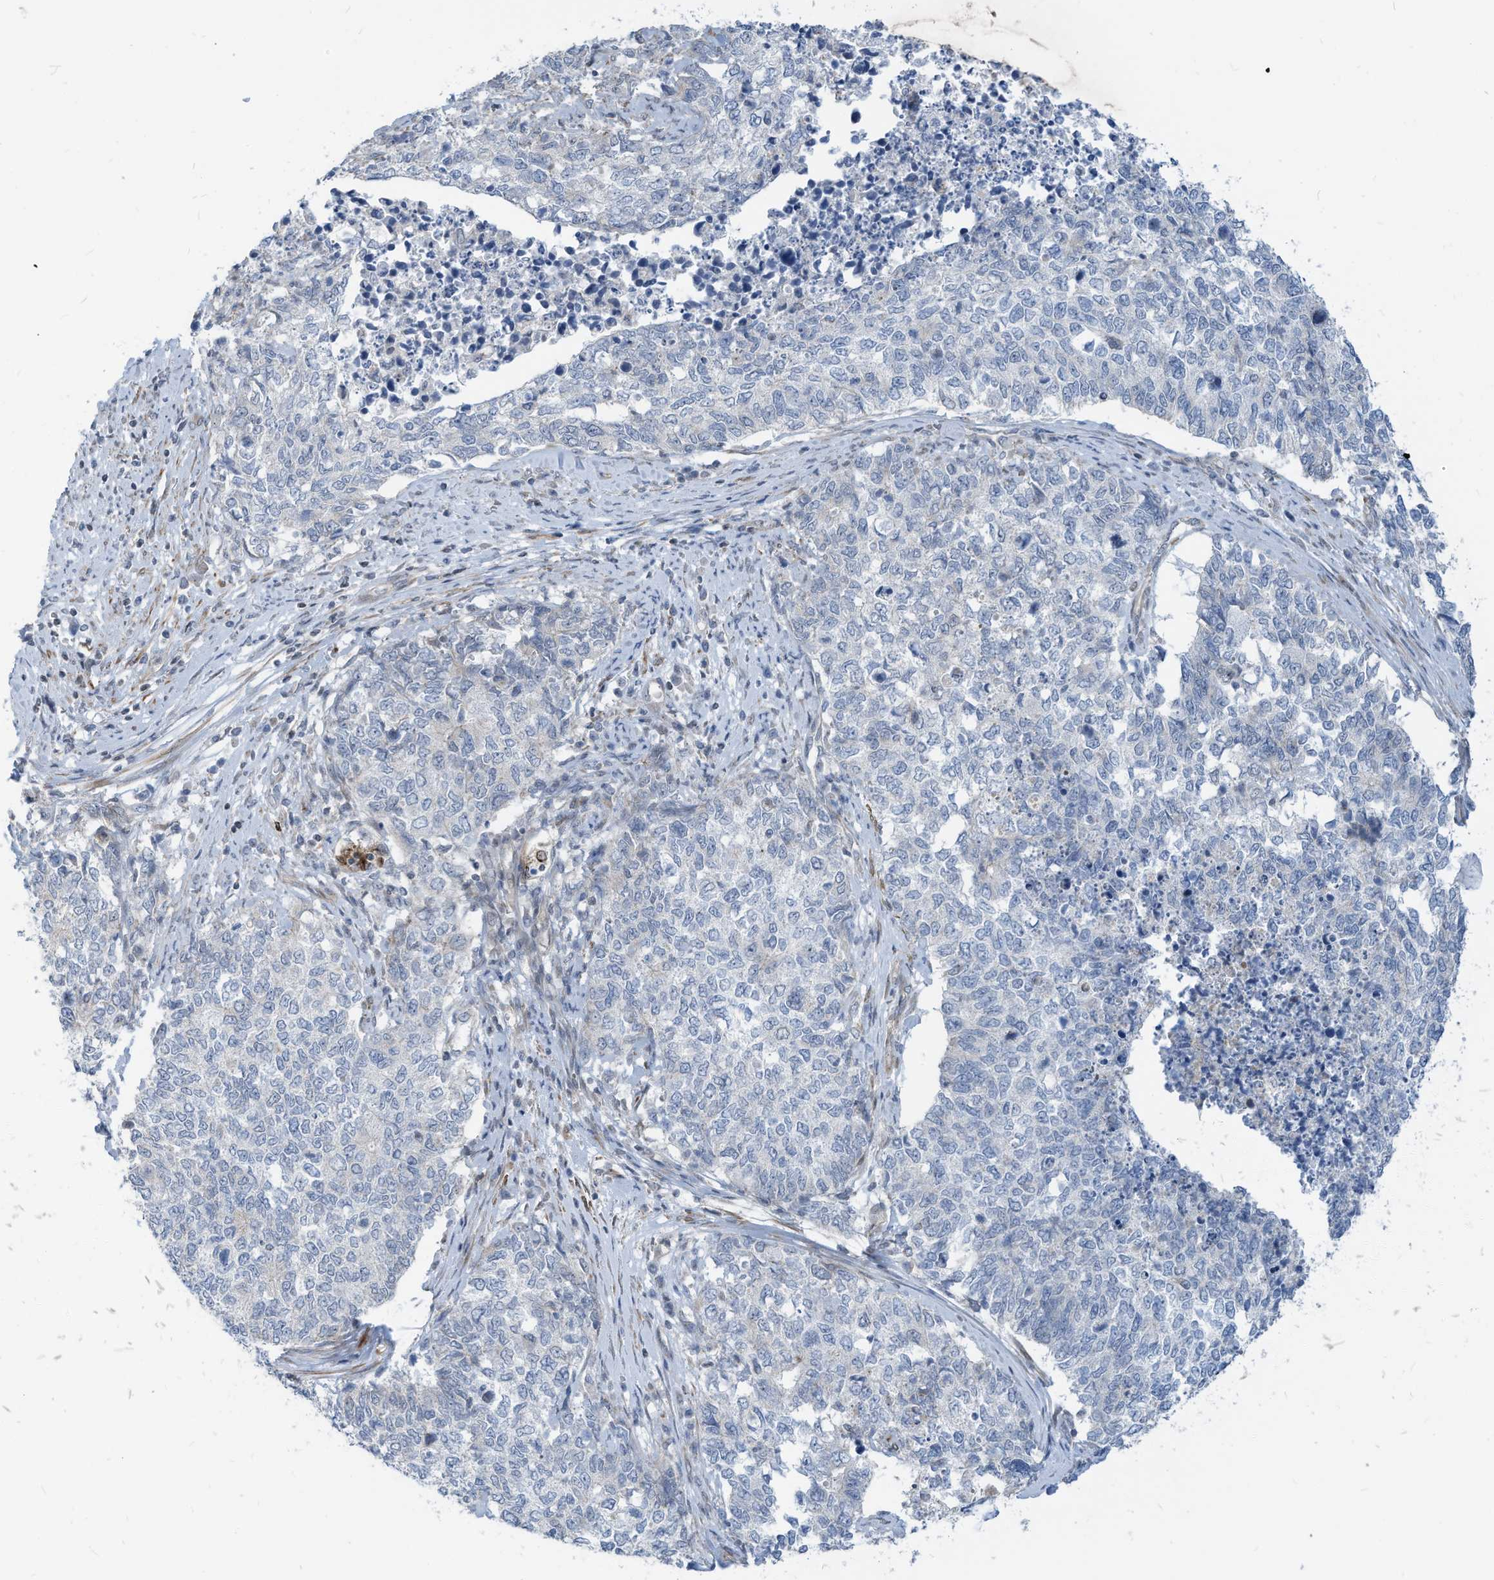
{"staining": {"intensity": "negative", "quantity": "none", "location": "none"}, "tissue": "cervical cancer", "cell_type": "Tumor cells", "image_type": "cancer", "snomed": [{"axis": "morphology", "description": "Squamous cell carcinoma, NOS"}, {"axis": "topography", "description": "Cervix"}], "caption": "There is no significant staining in tumor cells of cervical squamous cell carcinoma.", "gene": "GPATCH3", "patient": {"sex": "female", "age": 63}}